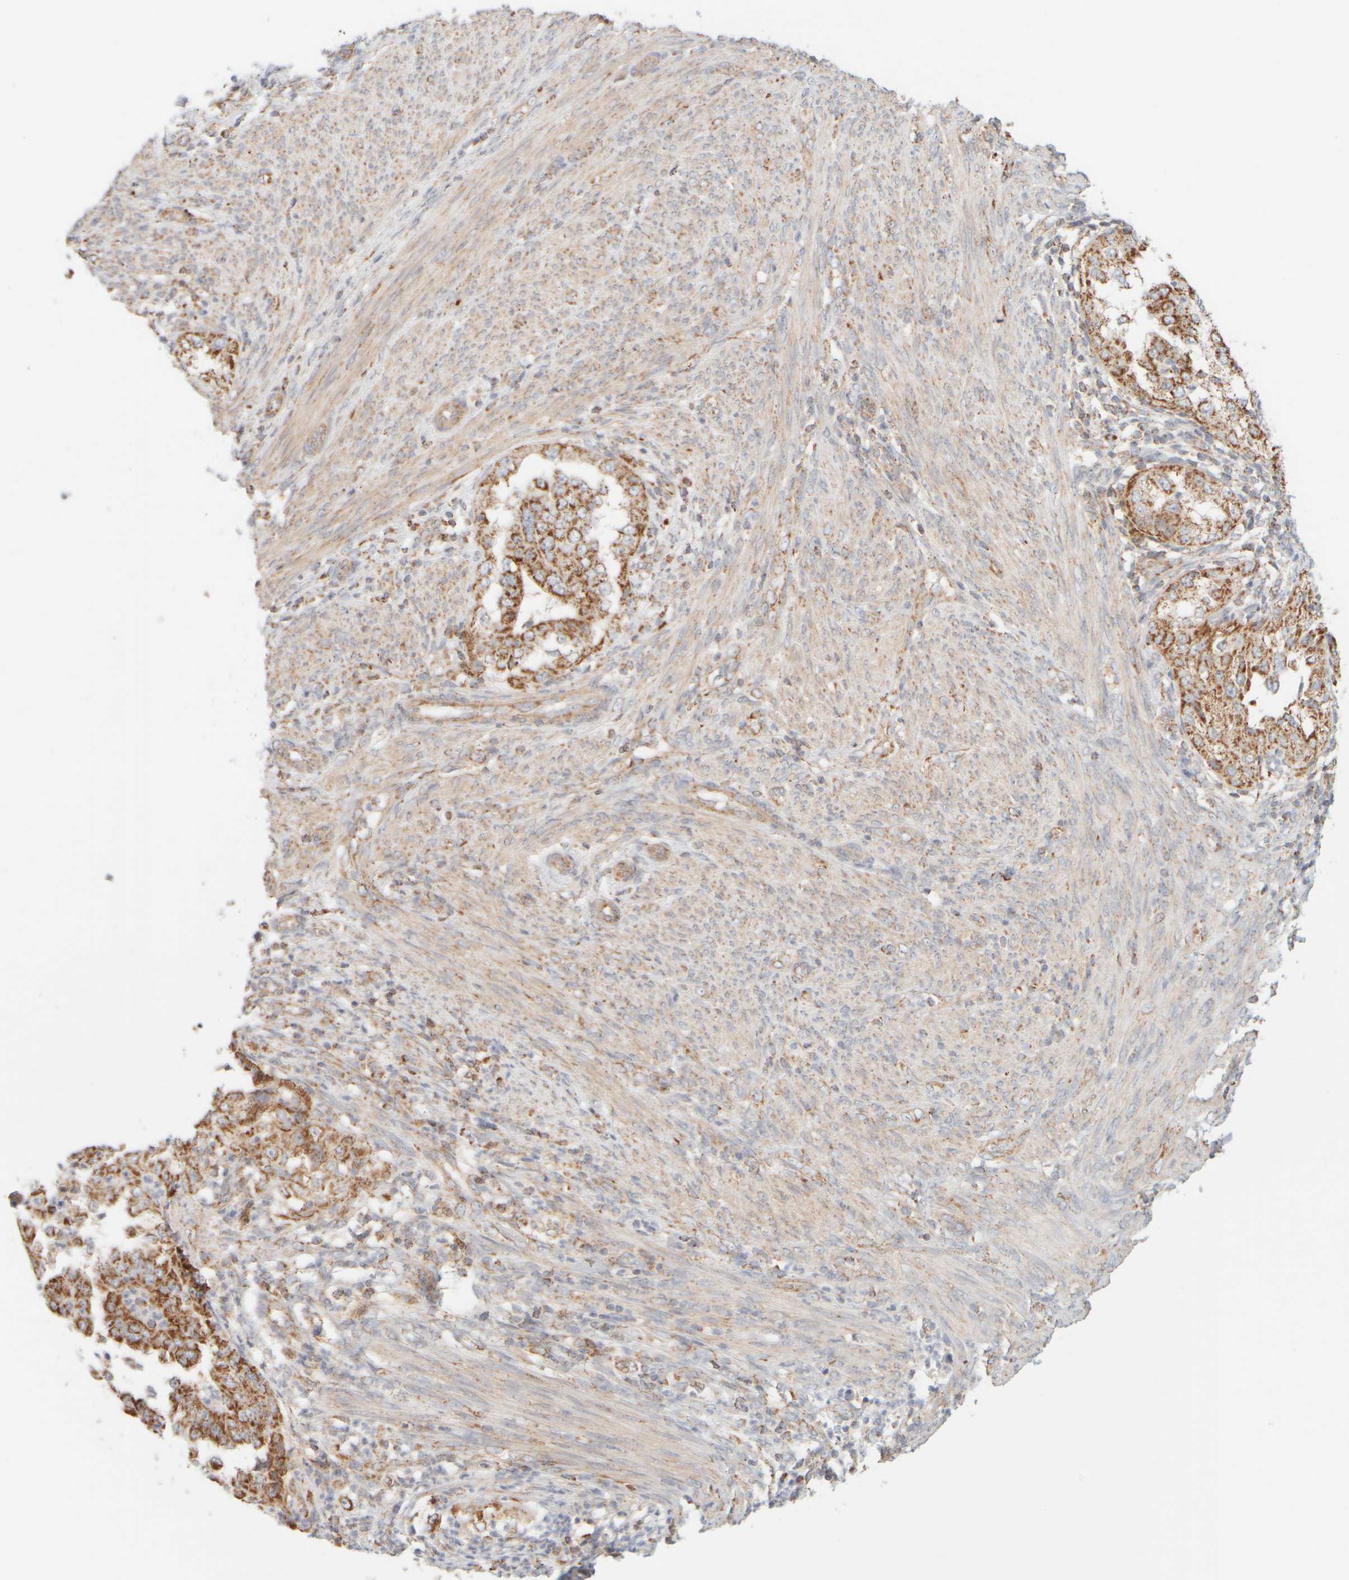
{"staining": {"intensity": "moderate", "quantity": ">75%", "location": "cytoplasmic/membranous"}, "tissue": "endometrial cancer", "cell_type": "Tumor cells", "image_type": "cancer", "snomed": [{"axis": "morphology", "description": "Adenocarcinoma, NOS"}, {"axis": "topography", "description": "Endometrium"}], "caption": "Endometrial cancer (adenocarcinoma) was stained to show a protein in brown. There is medium levels of moderate cytoplasmic/membranous expression in about >75% of tumor cells. (brown staining indicates protein expression, while blue staining denotes nuclei).", "gene": "APBB2", "patient": {"sex": "female", "age": 85}}